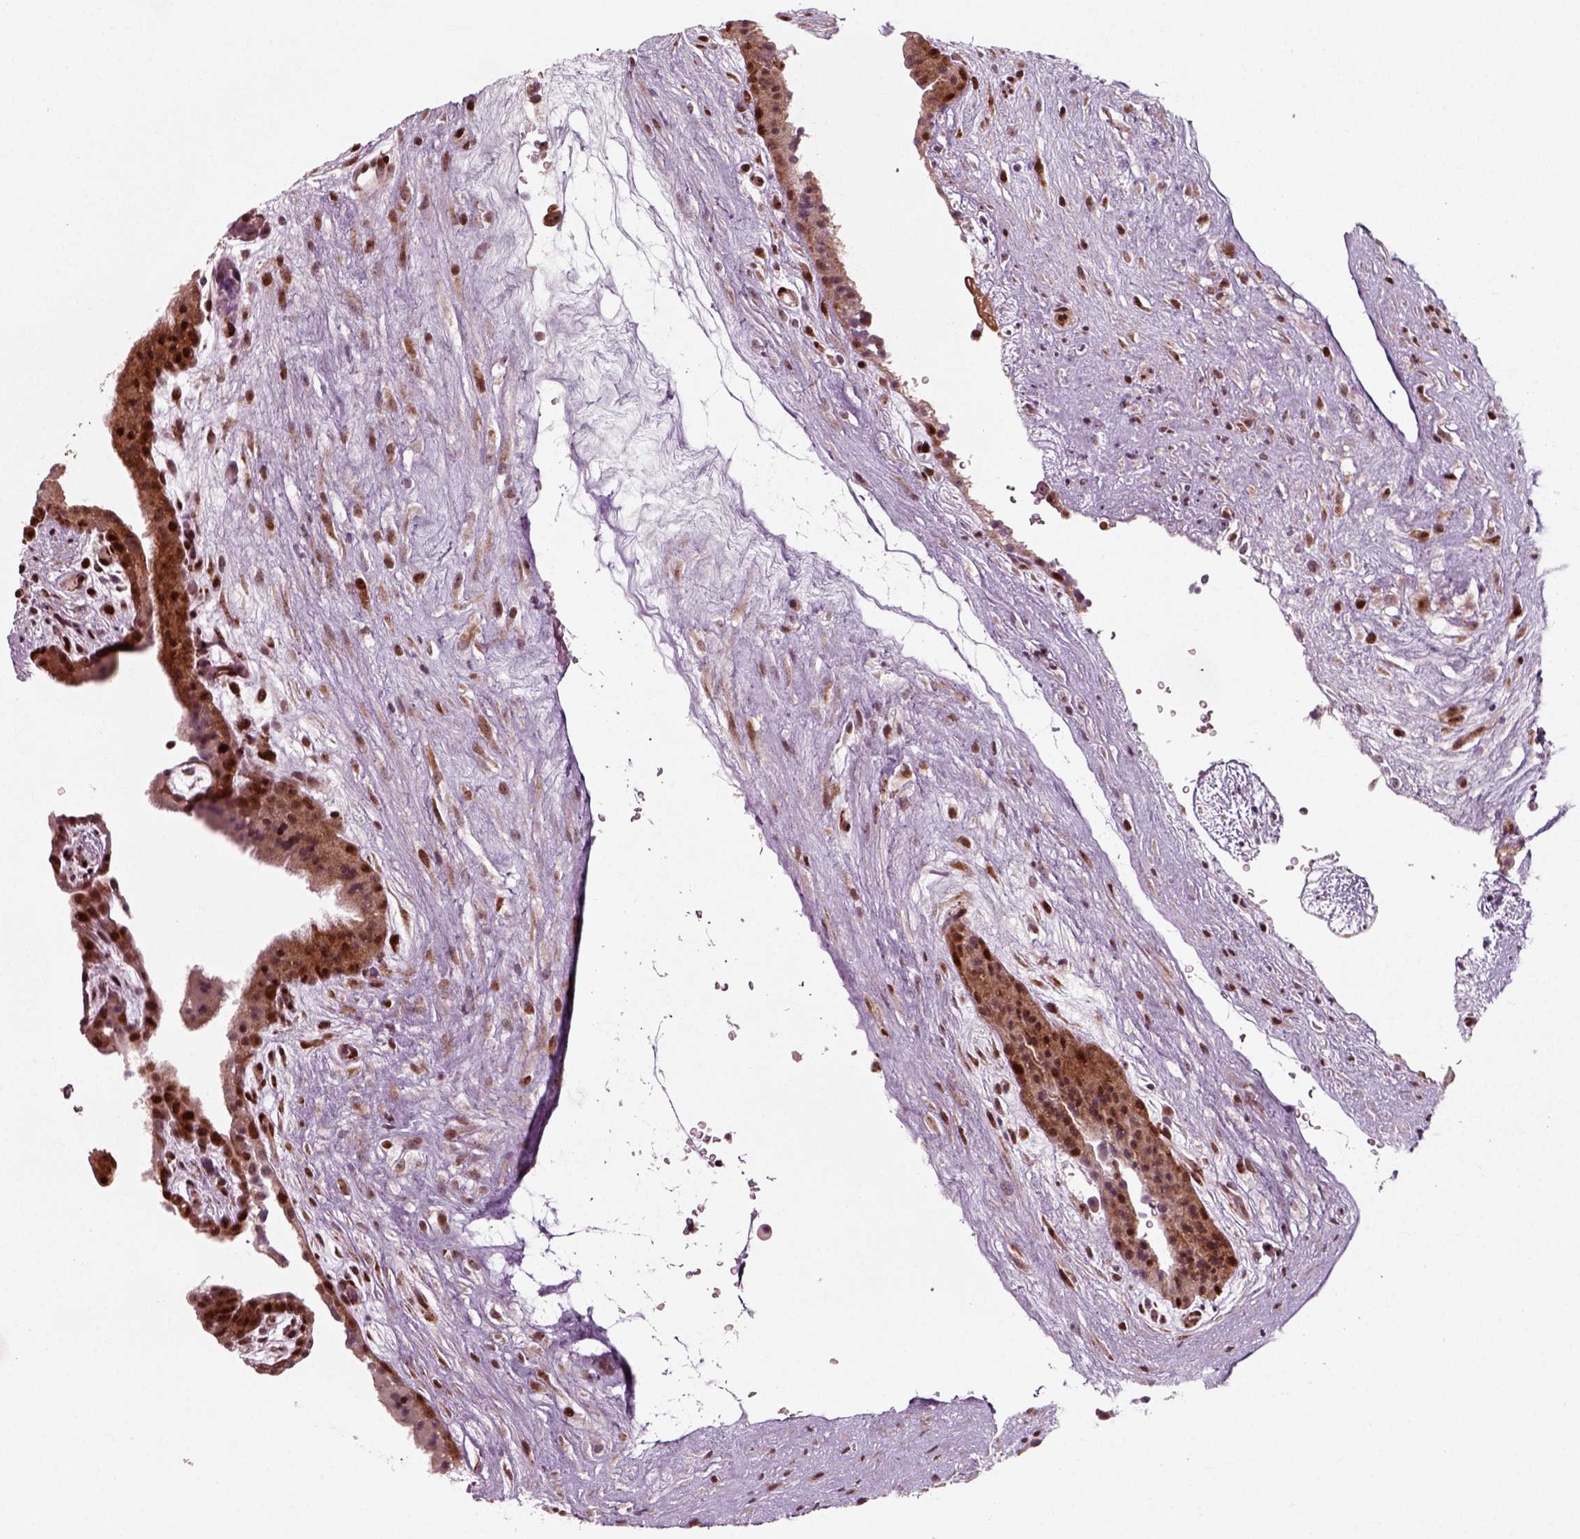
{"staining": {"intensity": "negative", "quantity": "none", "location": "none"}, "tissue": "placenta", "cell_type": "Decidual cells", "image_type": "normal", "snomed": [{"axis": "morphology", "description": "Normal tissue, NOS"}, {"axis": "topography", "description": "Placenta"}], "caption": "Image shows no significant protein positivity in decidual cells of normal placenta.", "gene": "CDC14A", "patient": {"sex": "female", "age": 19}}